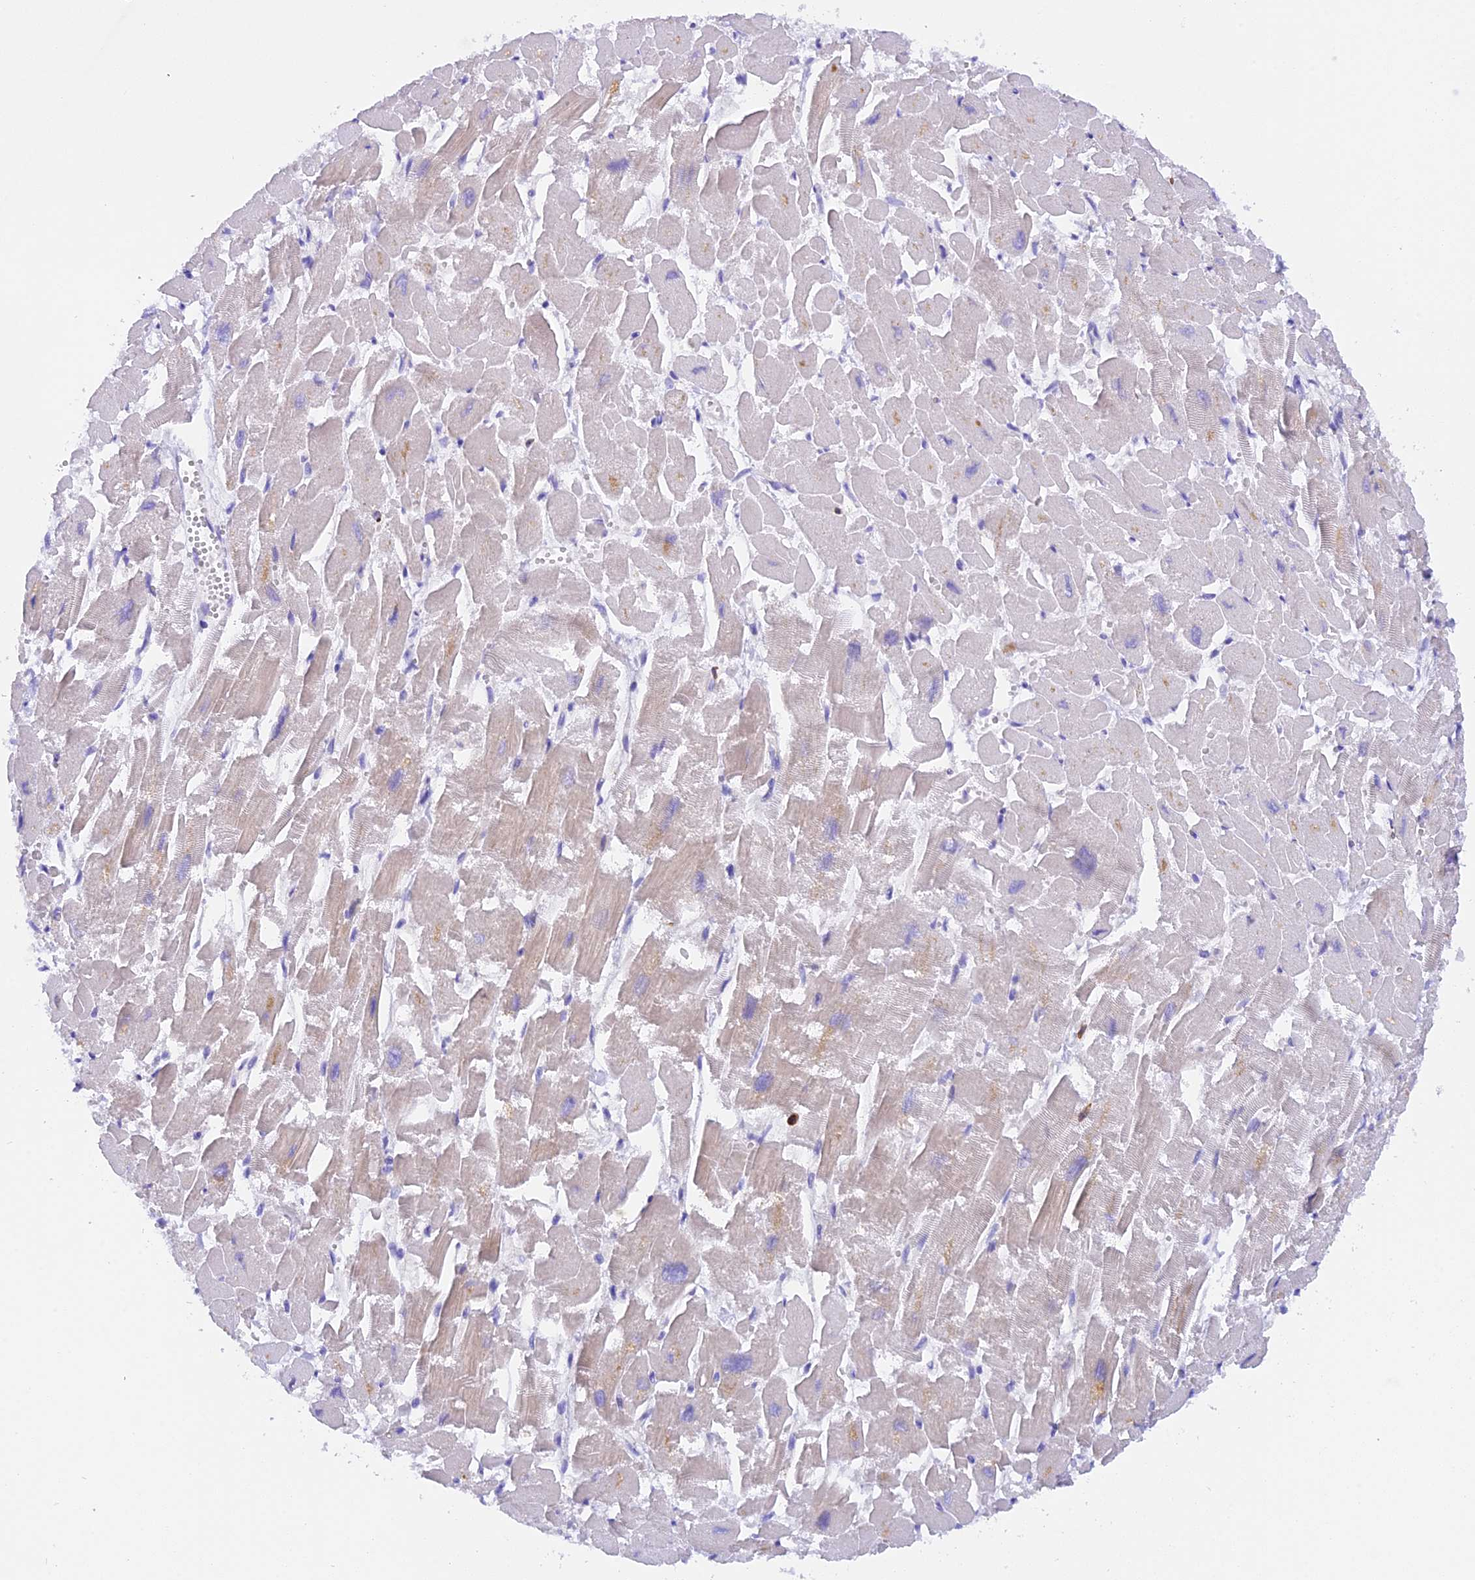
{"staining": {"intensity": "negative", "quantity": "none", "location": "none"}, "tissue": "heart muscle", "cell_type": "Cardiomyocytes", "image_type": "normal", "snomed": [{"axis": "morphology", "description": "Normal tissue, NOS"}, {"axis": "topography", "description": "Heart"}], "caption": "DAB immunohistochemical staining of unremarkable human heart muscle demonstrates no significant expression in cardiomyocytes.", "gene": "FAM193A", "patient": {"sex": "male", "age": 54}}